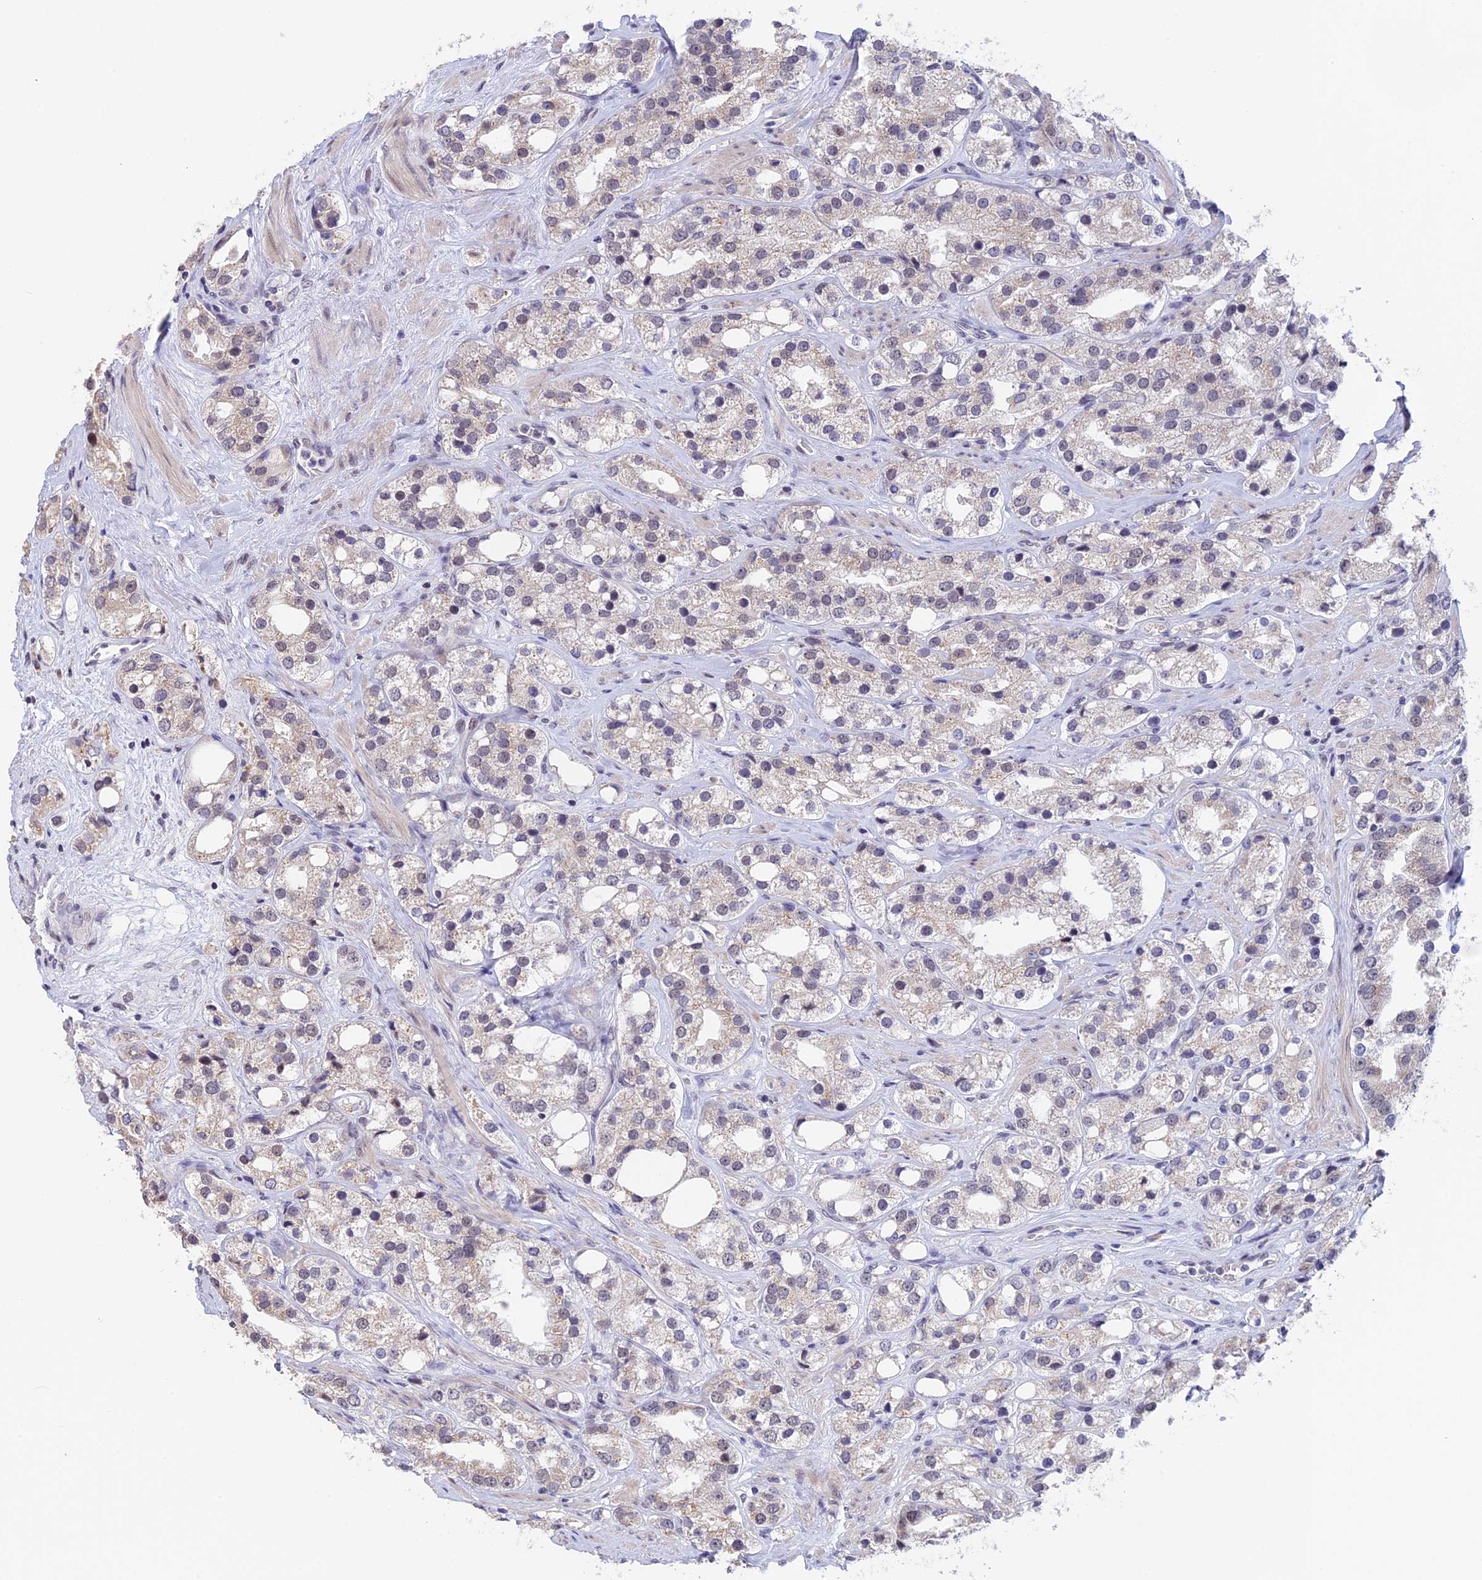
{"staining": {"intensity": "weak", "quantity": "<25%", "location": "cytoplasmic/membranous"}, "tissue": "prostate cancer", "cell_type": "Tumor cells", "image_type": "cancer", "snomed": [{"axis": "morphology", "description": "Adenocarcinoma, NOS"}, {"axis": "topography", "description": "Prostate"}], "caption": "IHC of prostate cancer displays no staining in tumor cells. (DAB immunohistochemistry (IHC), high magnification).", "gene": "POLR2C", "patient": {"sex": "male", "age": 79}}